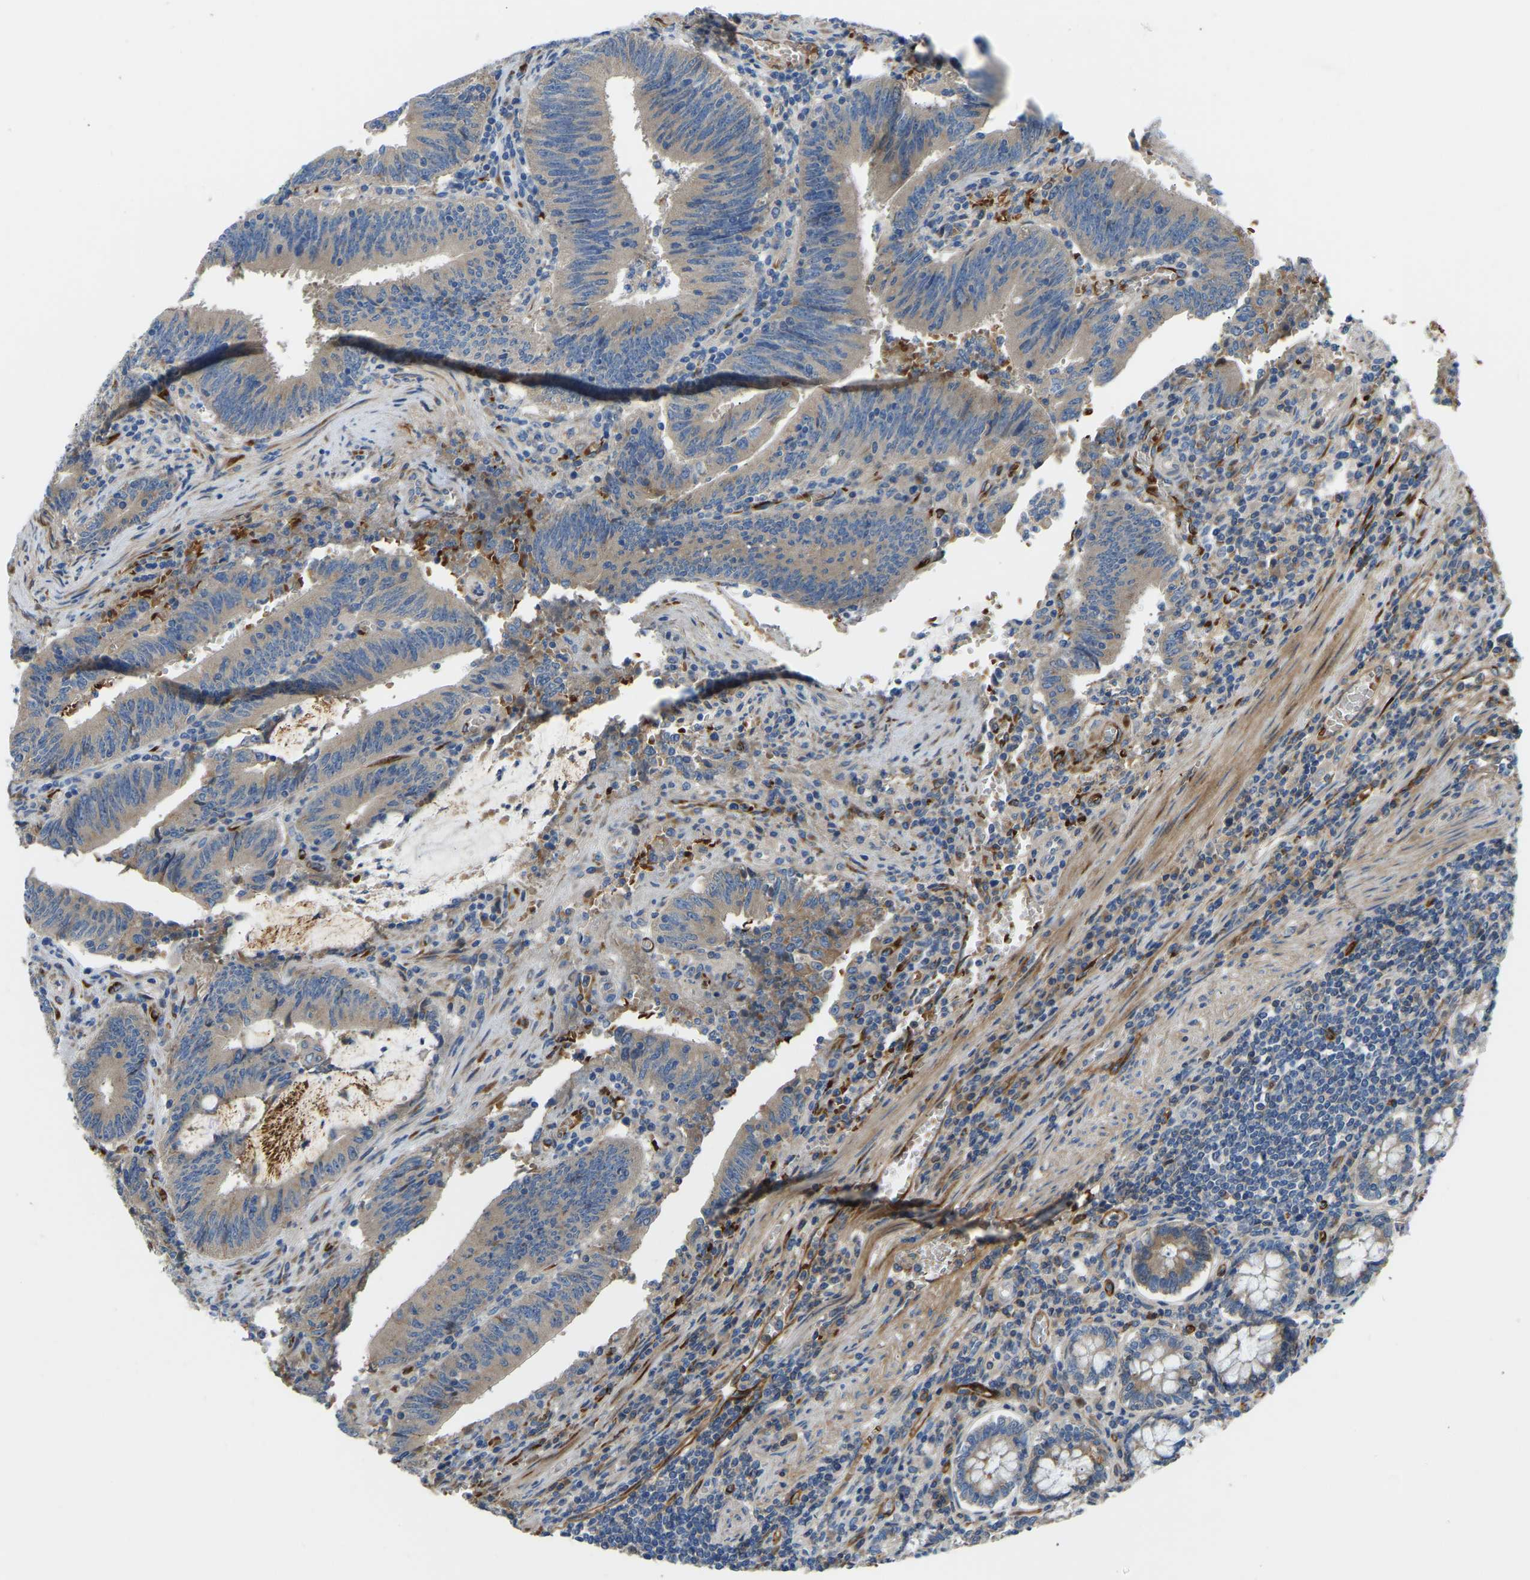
{"staining": {"intensity": "moderate", "quantity": ">75%", "location": "cytoplasmic/membranous"}, "tissue": "colorectal cancer", "cell_type": "Tumor cells", "image_type": "cancer", "snomed": [{"axis": "morphology", "description": "Normal tissue, NOS"}, {"axis": "morphology", "description": "Adenocarcinoma, NOS"}, {"axis": "topography", "description": "Rectum"}], "caption": "Immunohistochemistry (DAB) staining of human colorectal cancer (adenocarcinoma) demonstrates moderate cytoplasmic/membranous protein expression in about >75% of tumor cells. (DAB (3,3'-diaminobenzidine) IHC with brightfield microscopy, high magnification).", "gene": "COL15A1", "patient": {"sex": "female", "age": 66}}